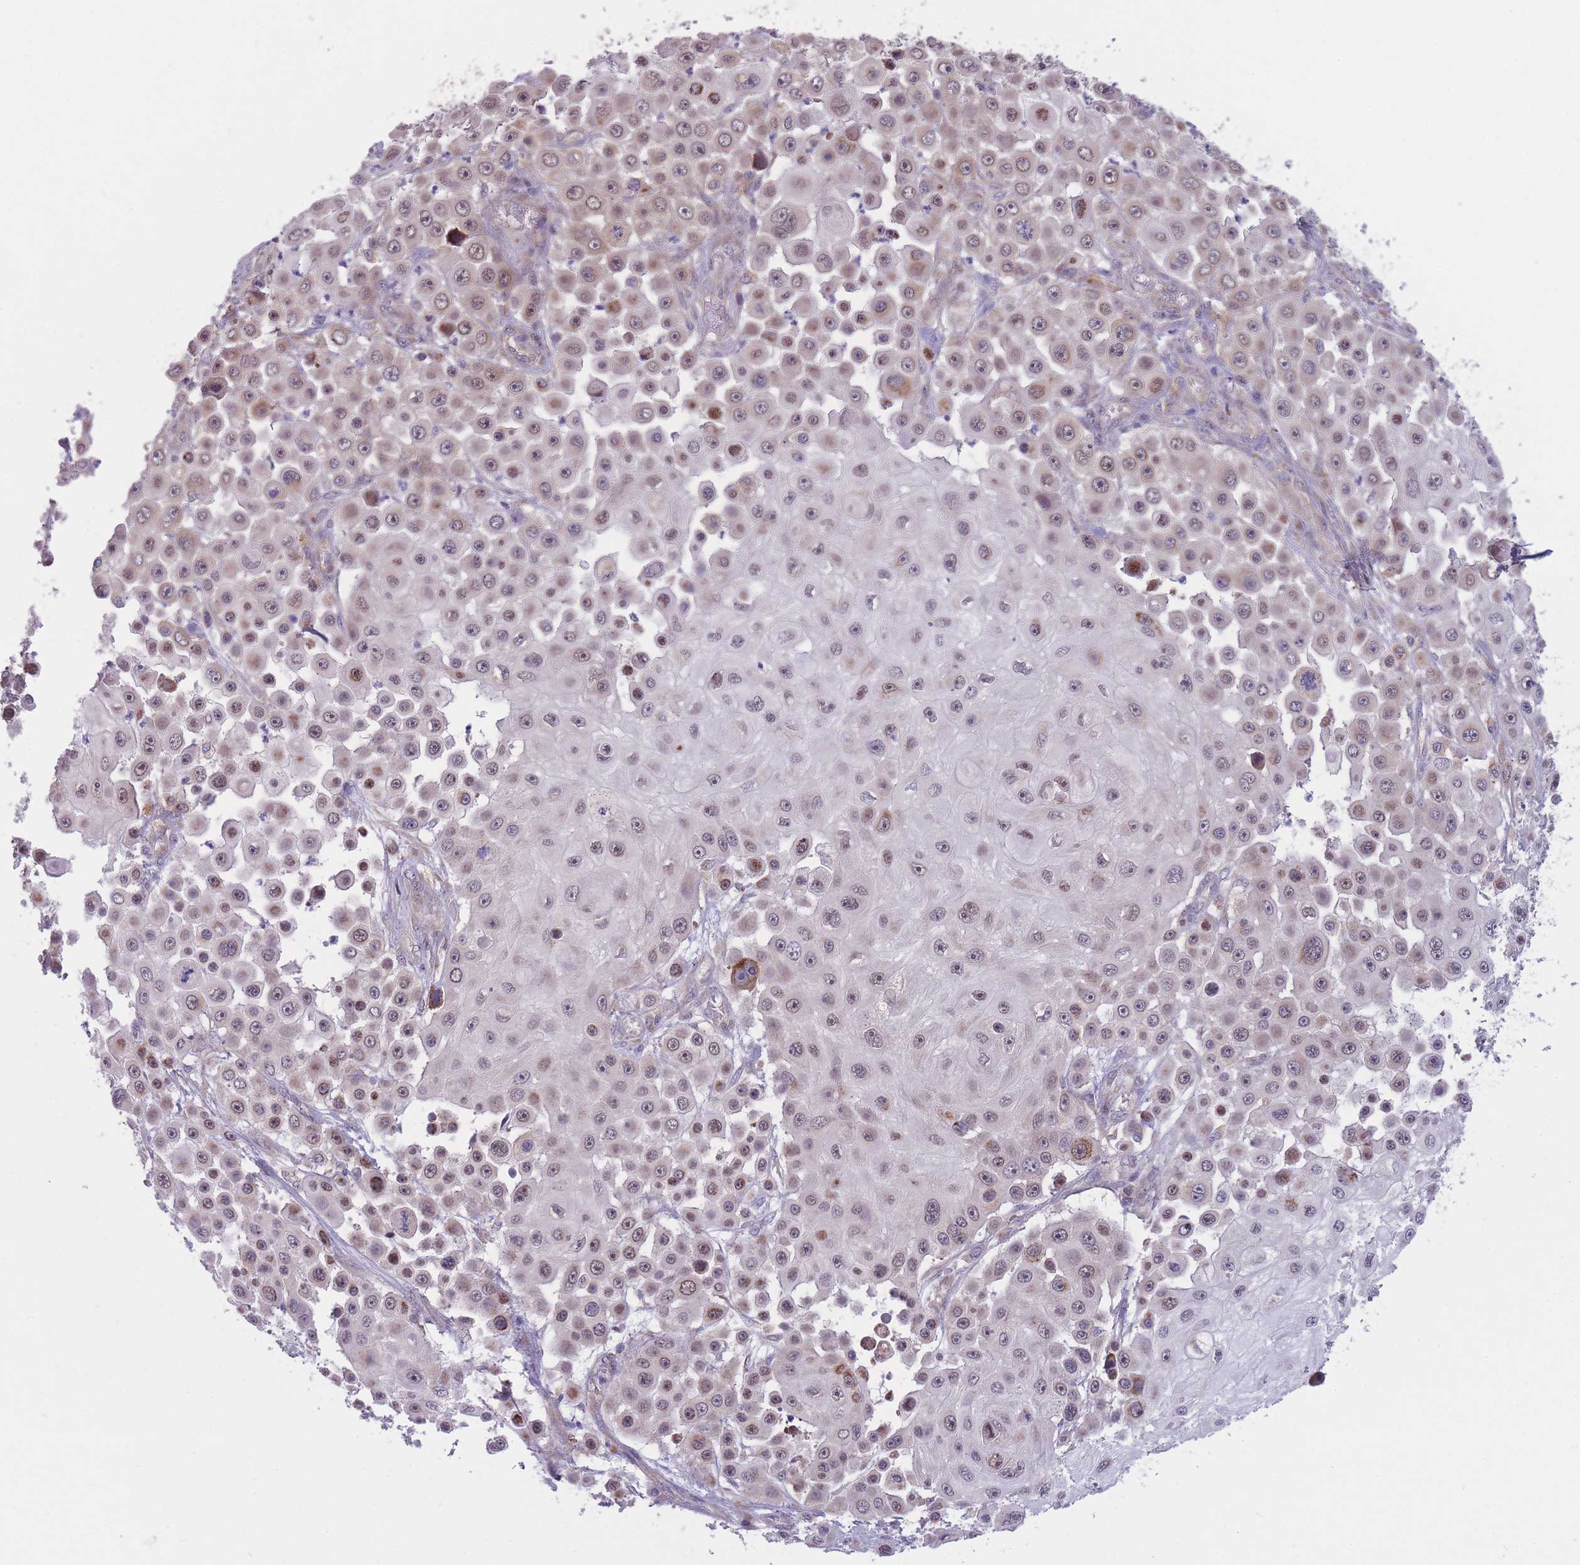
{"staining": {"intensity": "moderate", "quantity": "25%-75%", "location": "cytoplasmic/membranous,nuclear"}, "tissue": "skin cancer", "cell_type": "Tumor cells", "image_type": "cancer", "snomed": [{"axis": "morphology", "description": "Squamous cell carcinoma, NOS"}, {"axis": "topography", "description": "Skin"}], "caption": "There is medium levels of moderate cytoplasmic/membranous and nuclear staining in tumor cells of squamous cell carcinoma (skin), as demonstrated by immunohistochemical staining (brown color).", "gene": "CCT6B", "patient": {"sex": "male", "age": 67}}